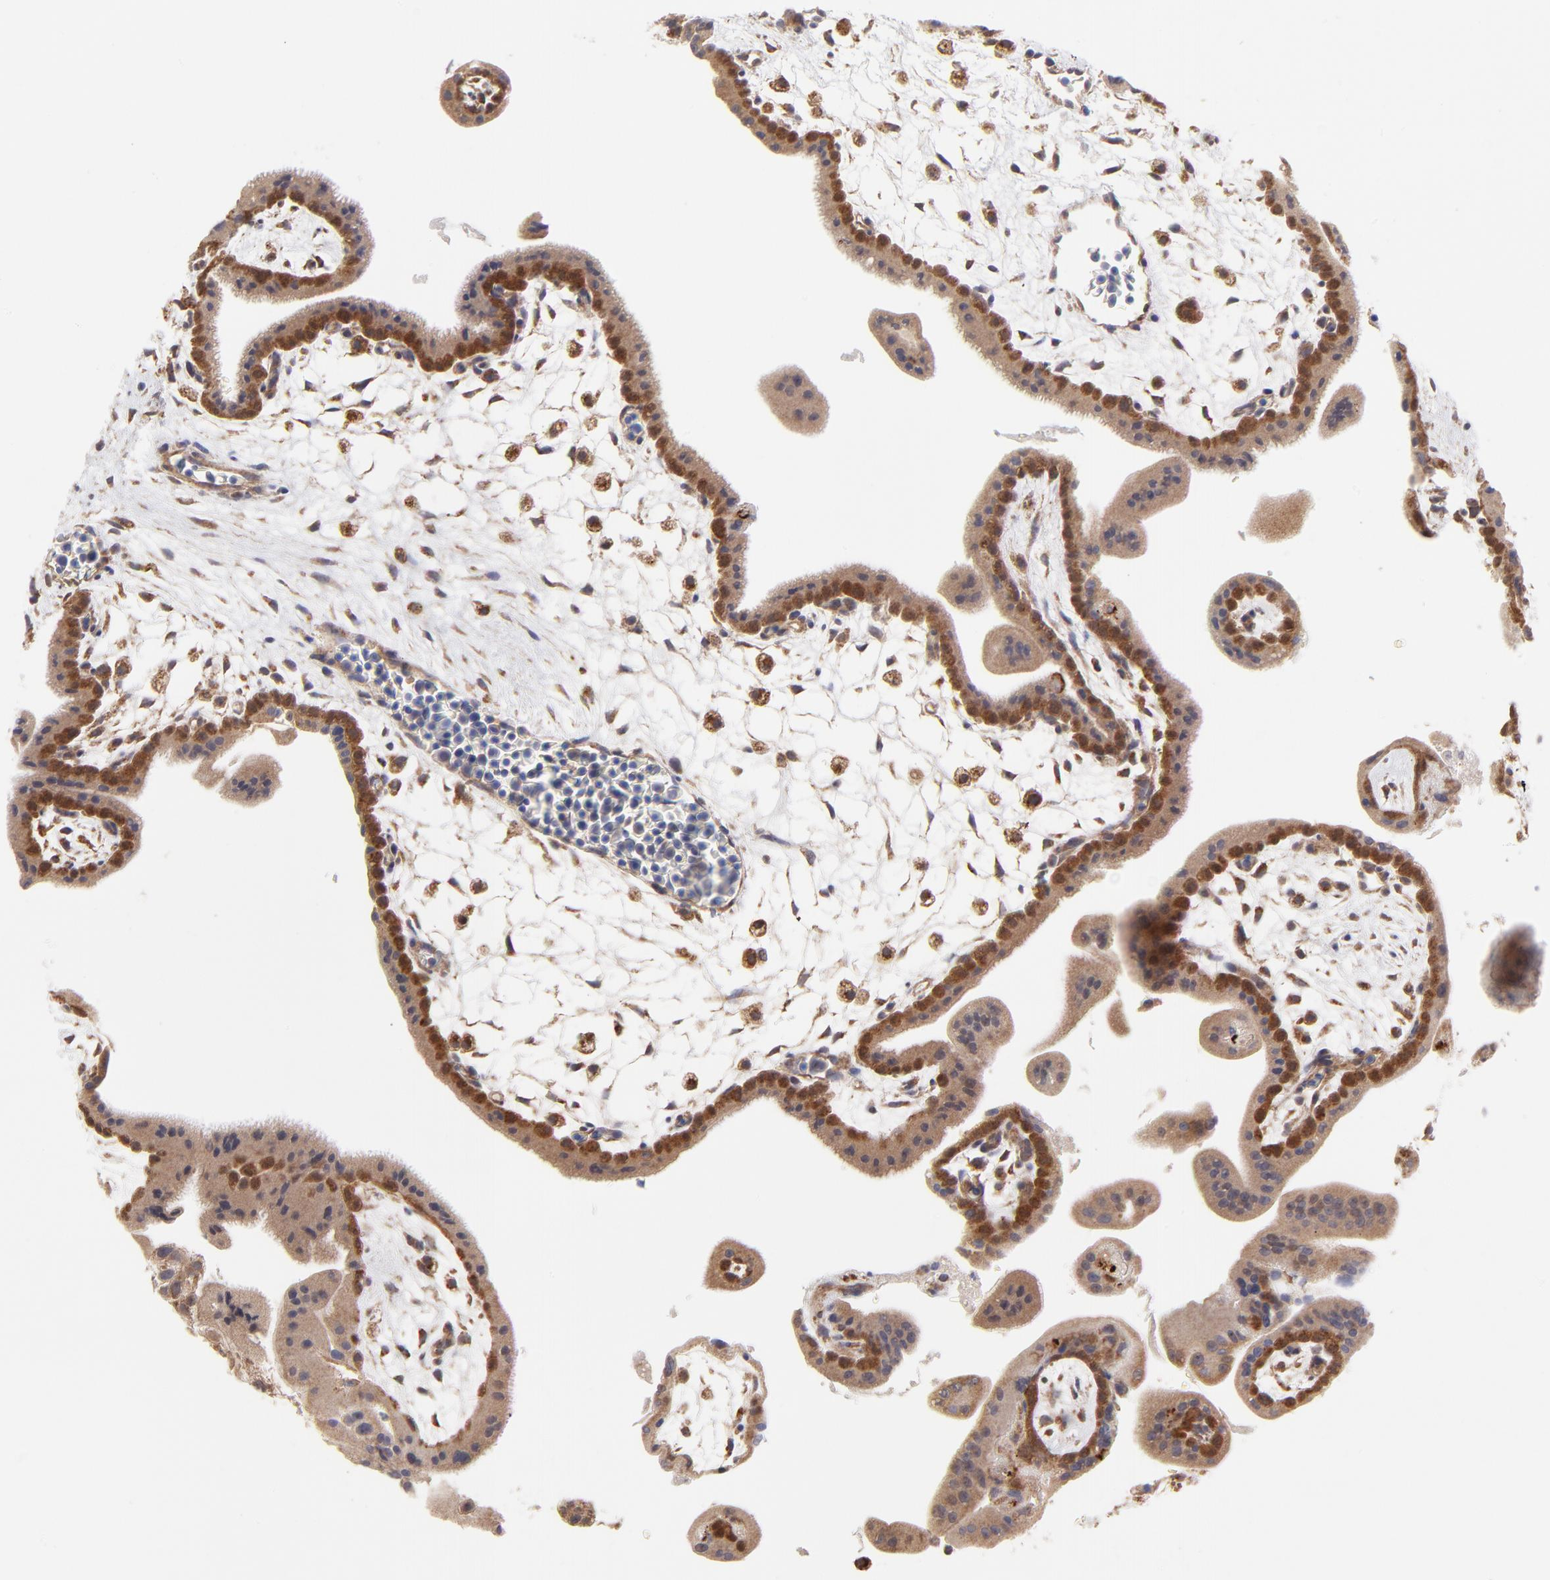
{"staining": {"intensity": "strong", "quantity": ">75%", "location": "cytoplasmic/membranous"}, "tissue": "placenta", "cell_type": "Decidual cells", "image_type": "normal", "snomed": [{"axis": "morphology", "description": "Normal tissue, NOS"}, {"axis": "topography", "description": "Placenta"}], "caption": "This photomicrograph reveals IHC staining of benign placenta, with high strong cytoplasmic/membranous expression in approximately >75% of decidual cells.", "gene": "UBE2H", "patient": {"sex": "female", "age": 35}}